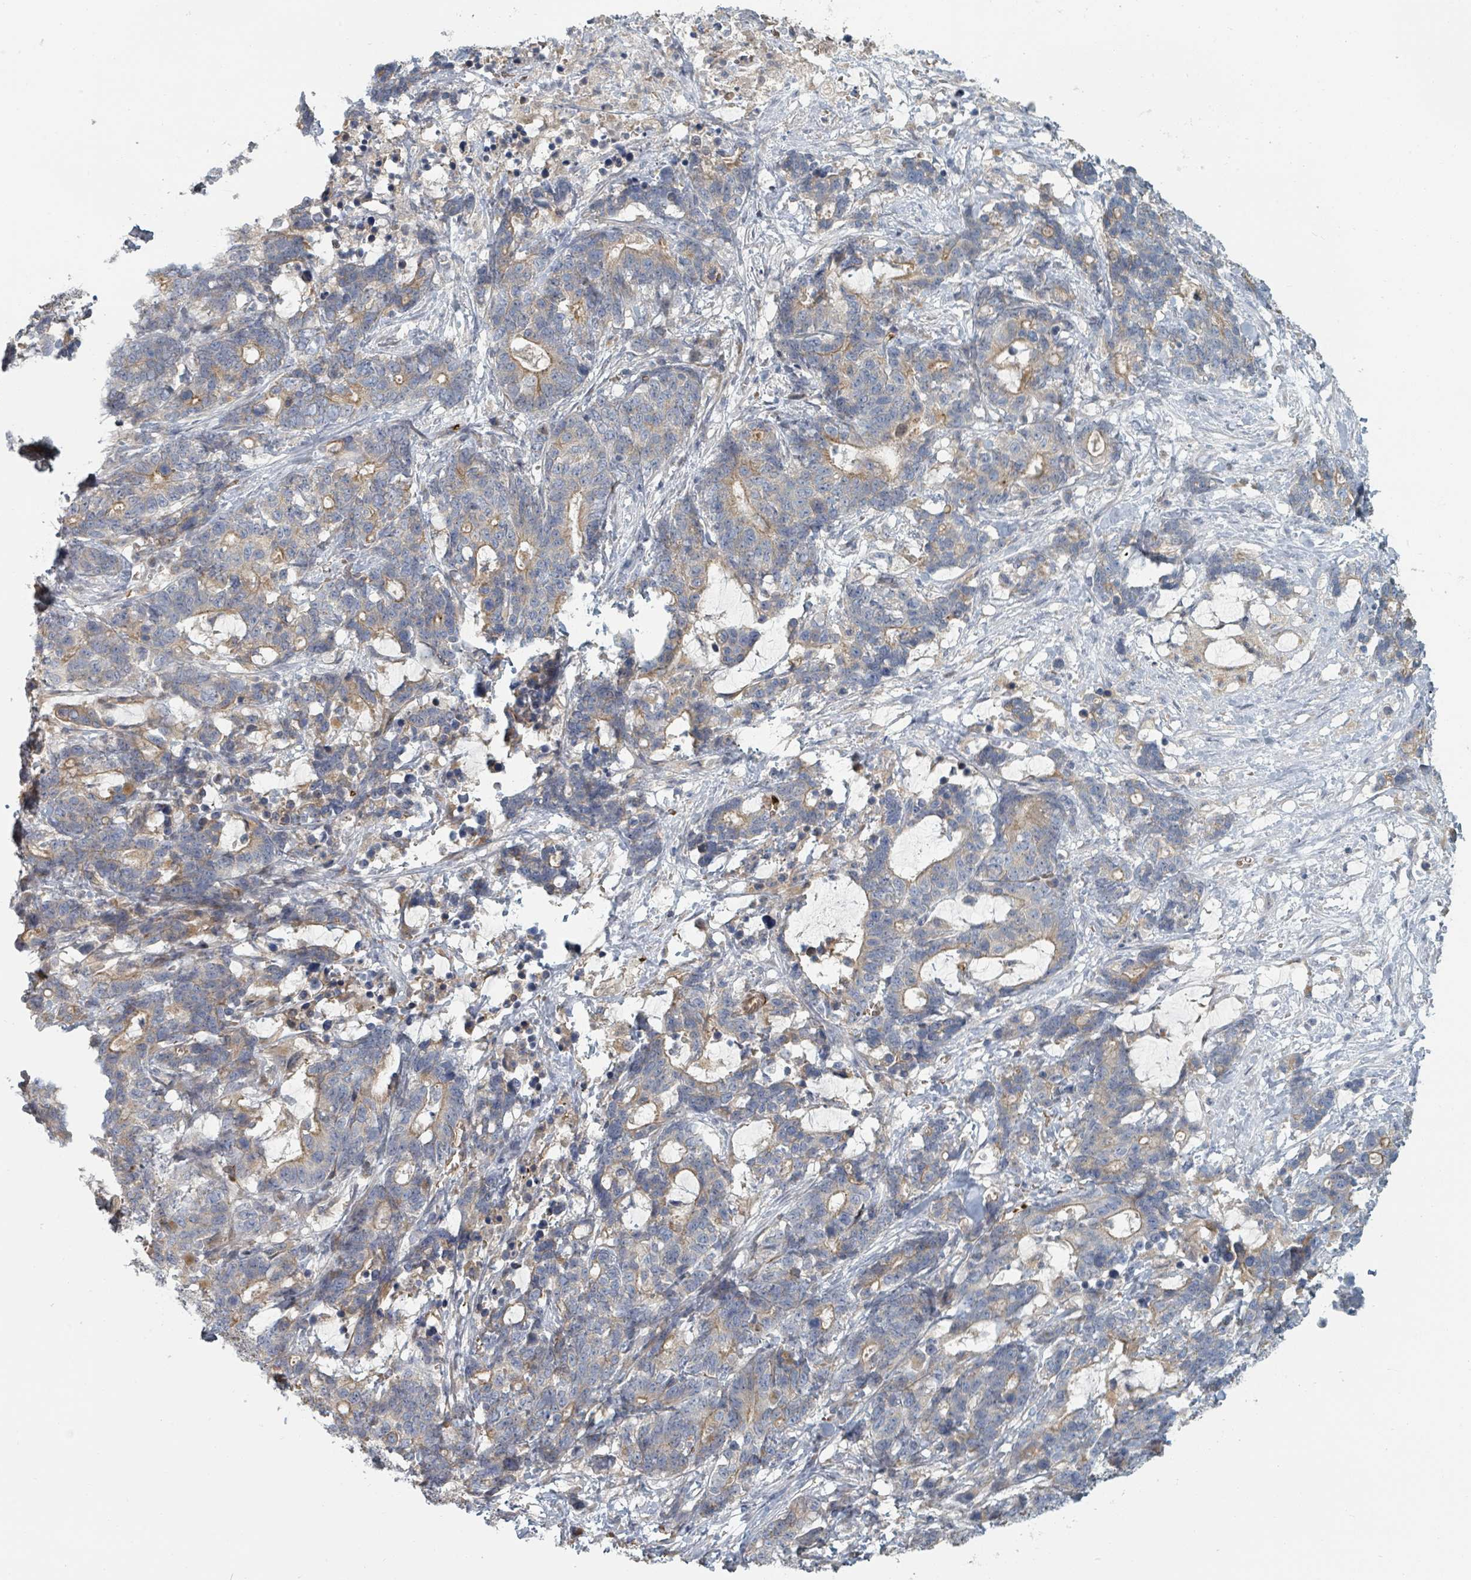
{"staining": {"intensity": "moderate", "quantity": "<25%", "location": "cytoplasmic/membranous"}, "tissue": "stomach cancer", "cell_type": "Tumor cells", "image_type": "cancer", "snomed": [{"axis": "morphology", "description": "Normal tissue, NOS"}, {"axis": "morphology", "description": "Adenocarcinoma, NOS"}, {"axis": "topography", "description": "Stomach"}], "caption": "High-power microscopy captured an immunohistochemistry (IHC) image of adenocarcinoma (stomach), revealing moderate cytoplasmic/membranous positivity in approximately <25% of tumor cells.", "gene": "TRPC4AP", "patient": {"sex": "female", "age": 64}}